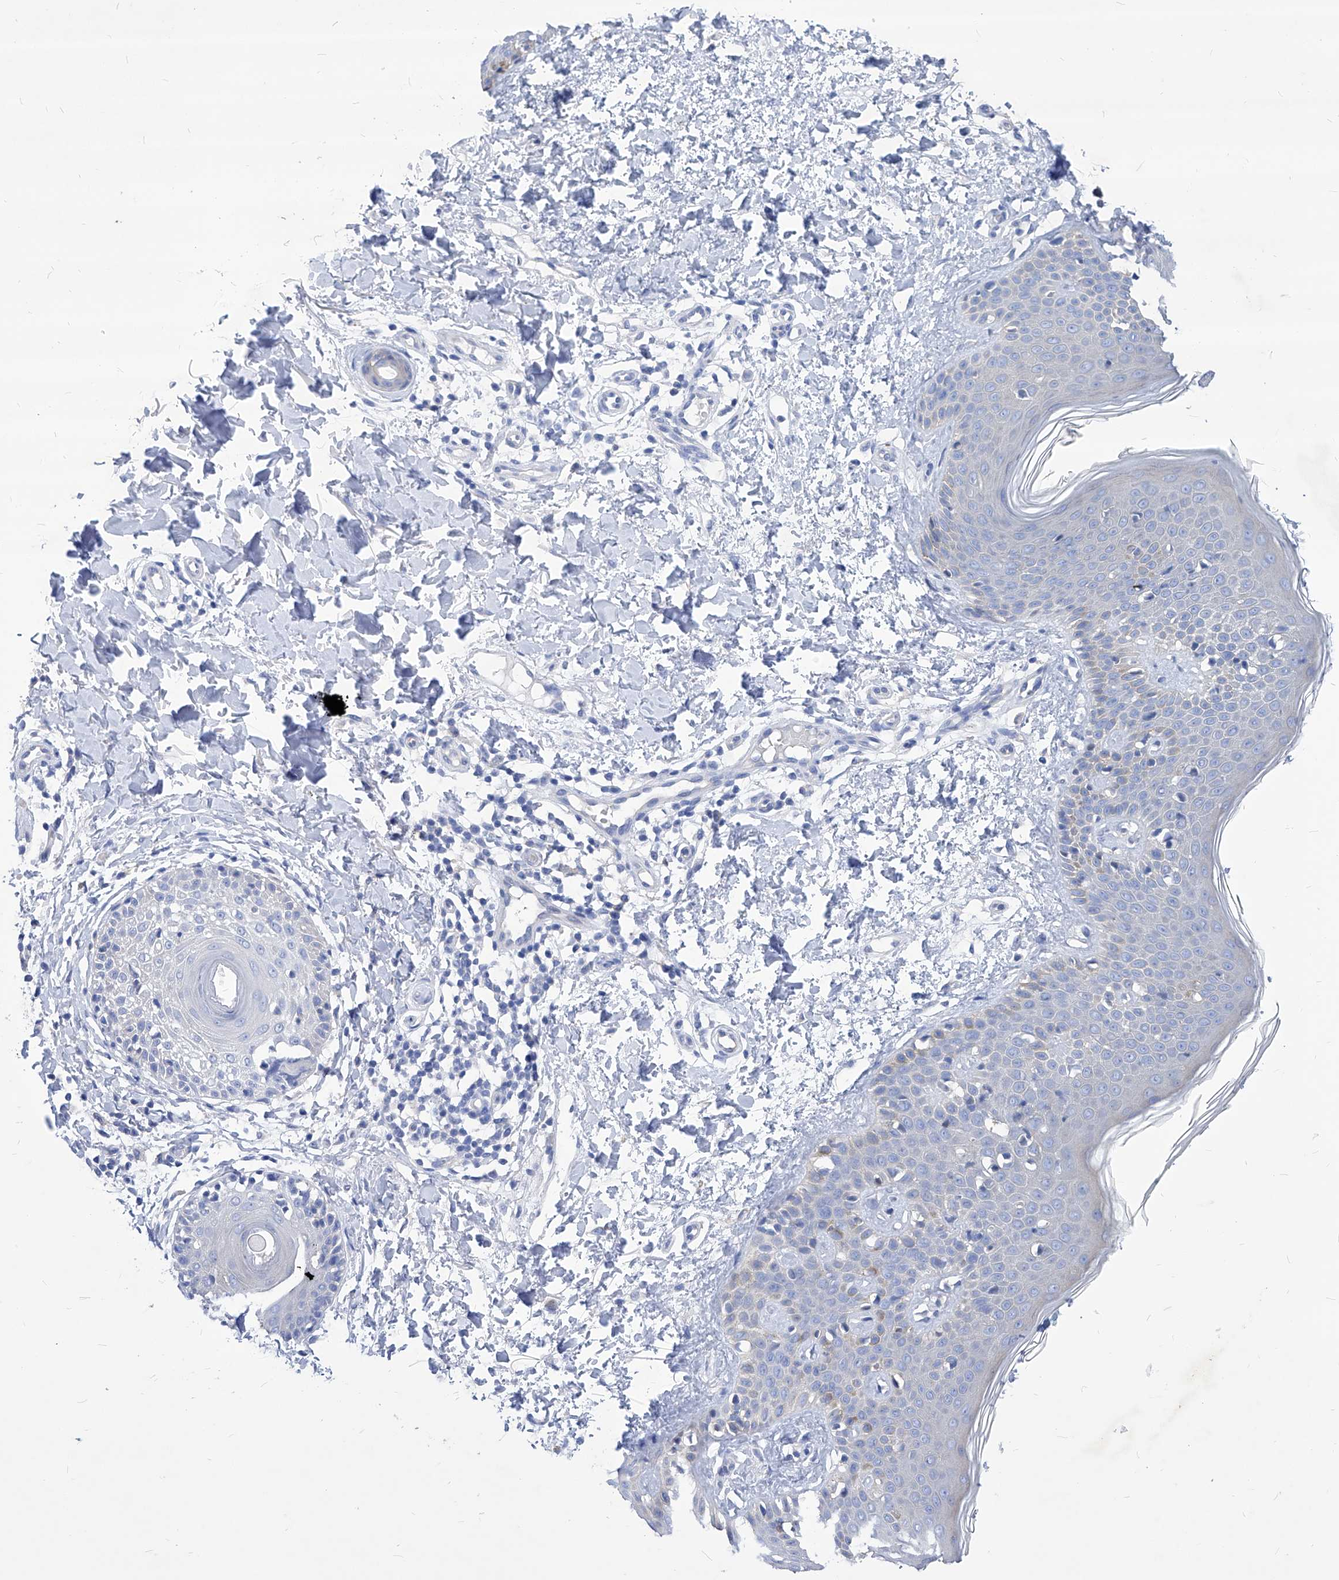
{"staining": {"intensity": "negative", "quantity": "none", "location": "none"}, "tissue": "skin", "cell_type": "Fibroblasts", "image_type": "normal", "snomed": [{"axis": "morphology", "description": "Normal tissue, NOS"}, {"axis": "topography", "description": "Skin"}], "caption": "Image shows no significant protein expression in fibroblasts of normal skin. (Brightfield microscopy of DAB (3,3'-diaminobenzidine) immunohistochemistry at high magnification).", "gene": "XPNPEP1", "patient": {"sex": "male", "age": 37}}